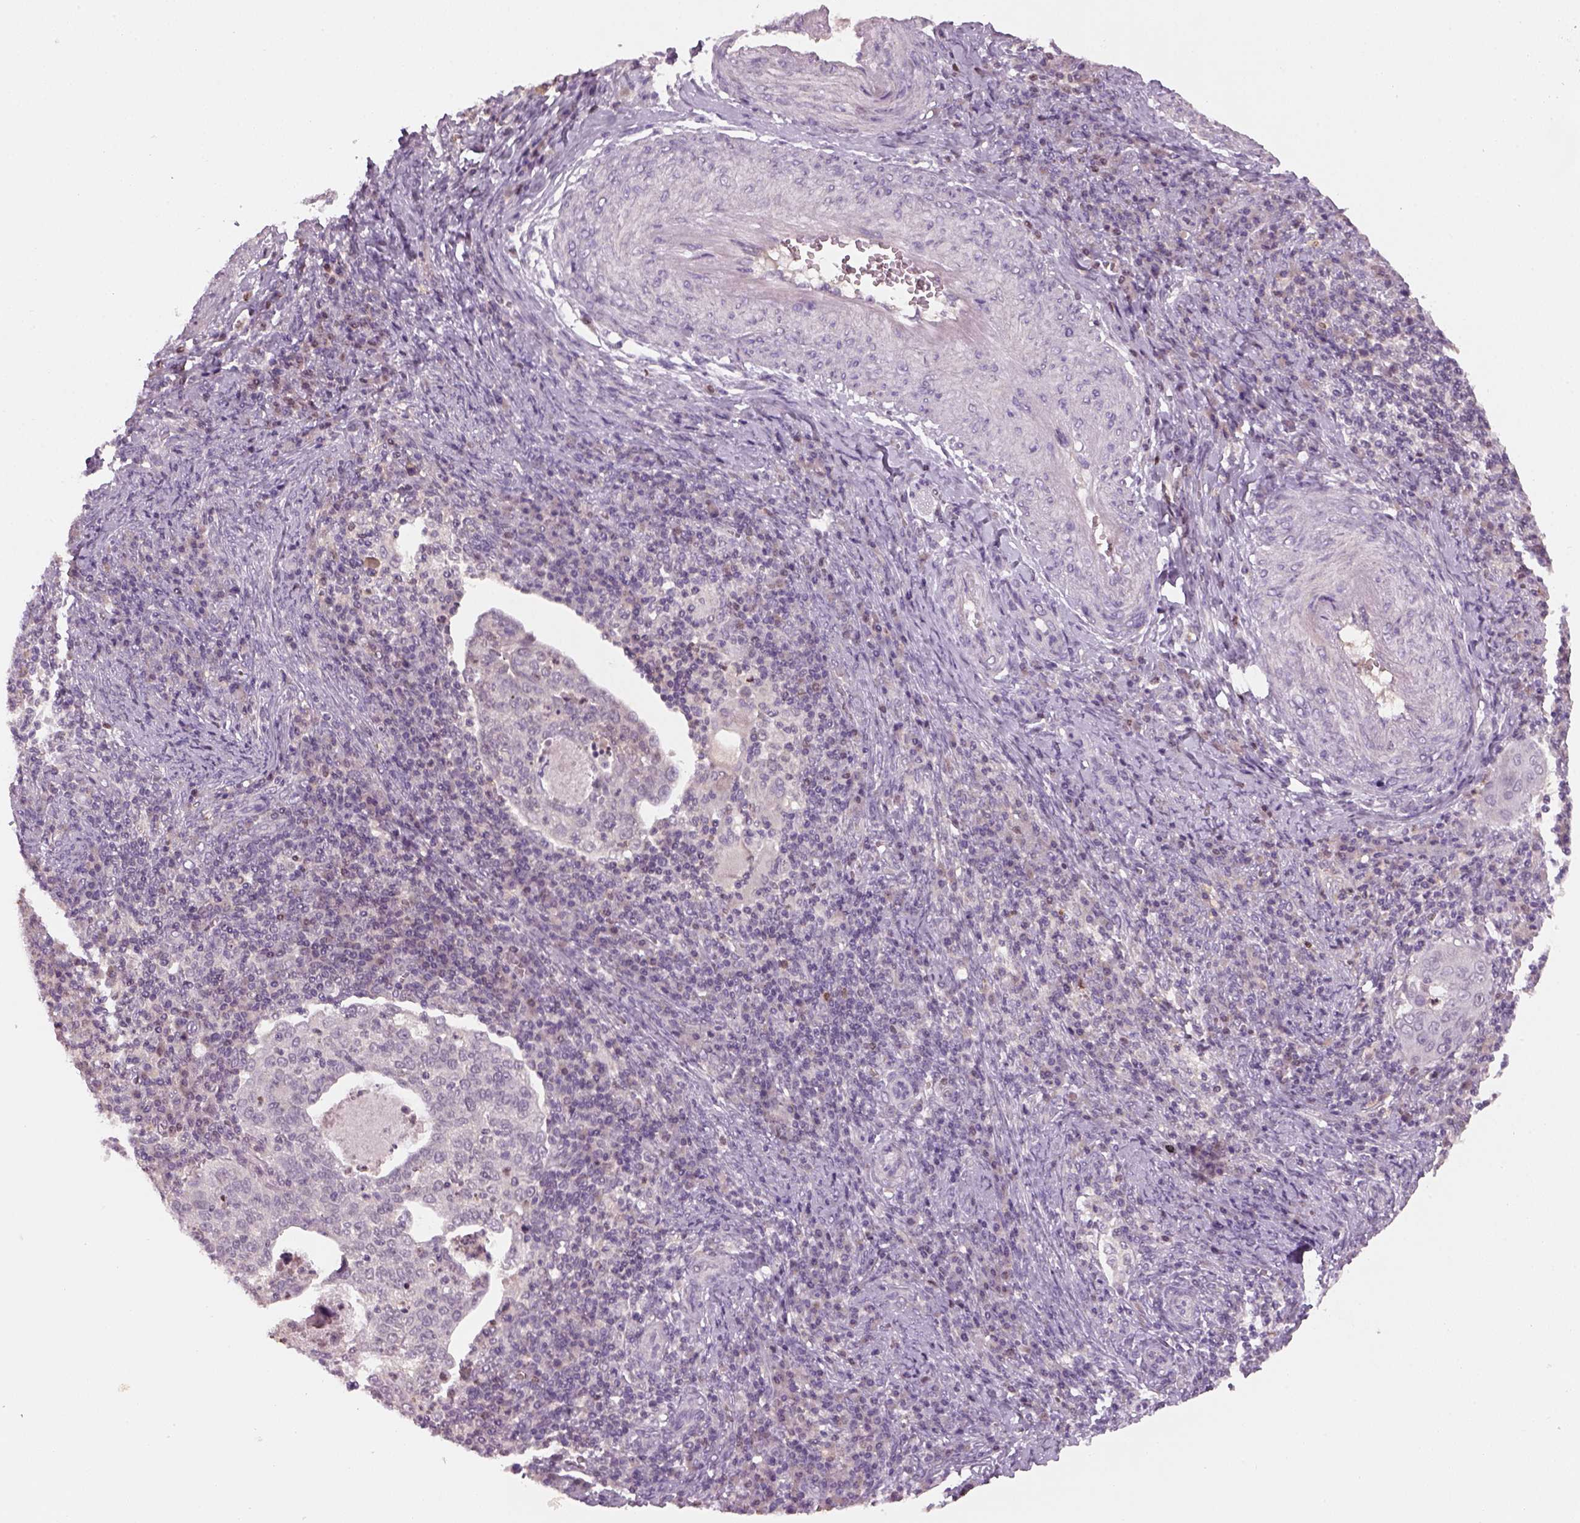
{"staining": {"intensity": "negative", "quantity": "none", "location": "none"}, "tissue": "cervical cancer", "cell_type": "Tumor cells", "image_type": "cancer", "snomed": [{"axis": "morphology", "description": "Squamous cell carcinoma, NOS"}, {"axis": "topography", "description": "Cervix"}], "caption": "This is an immunohistochemistry (IHC) histopathology image of cervical squamous cell carcinoma. There is no staining in tumor cells.", "gene": "GDNF", "patient": {"sex": "female", "age": 39}}